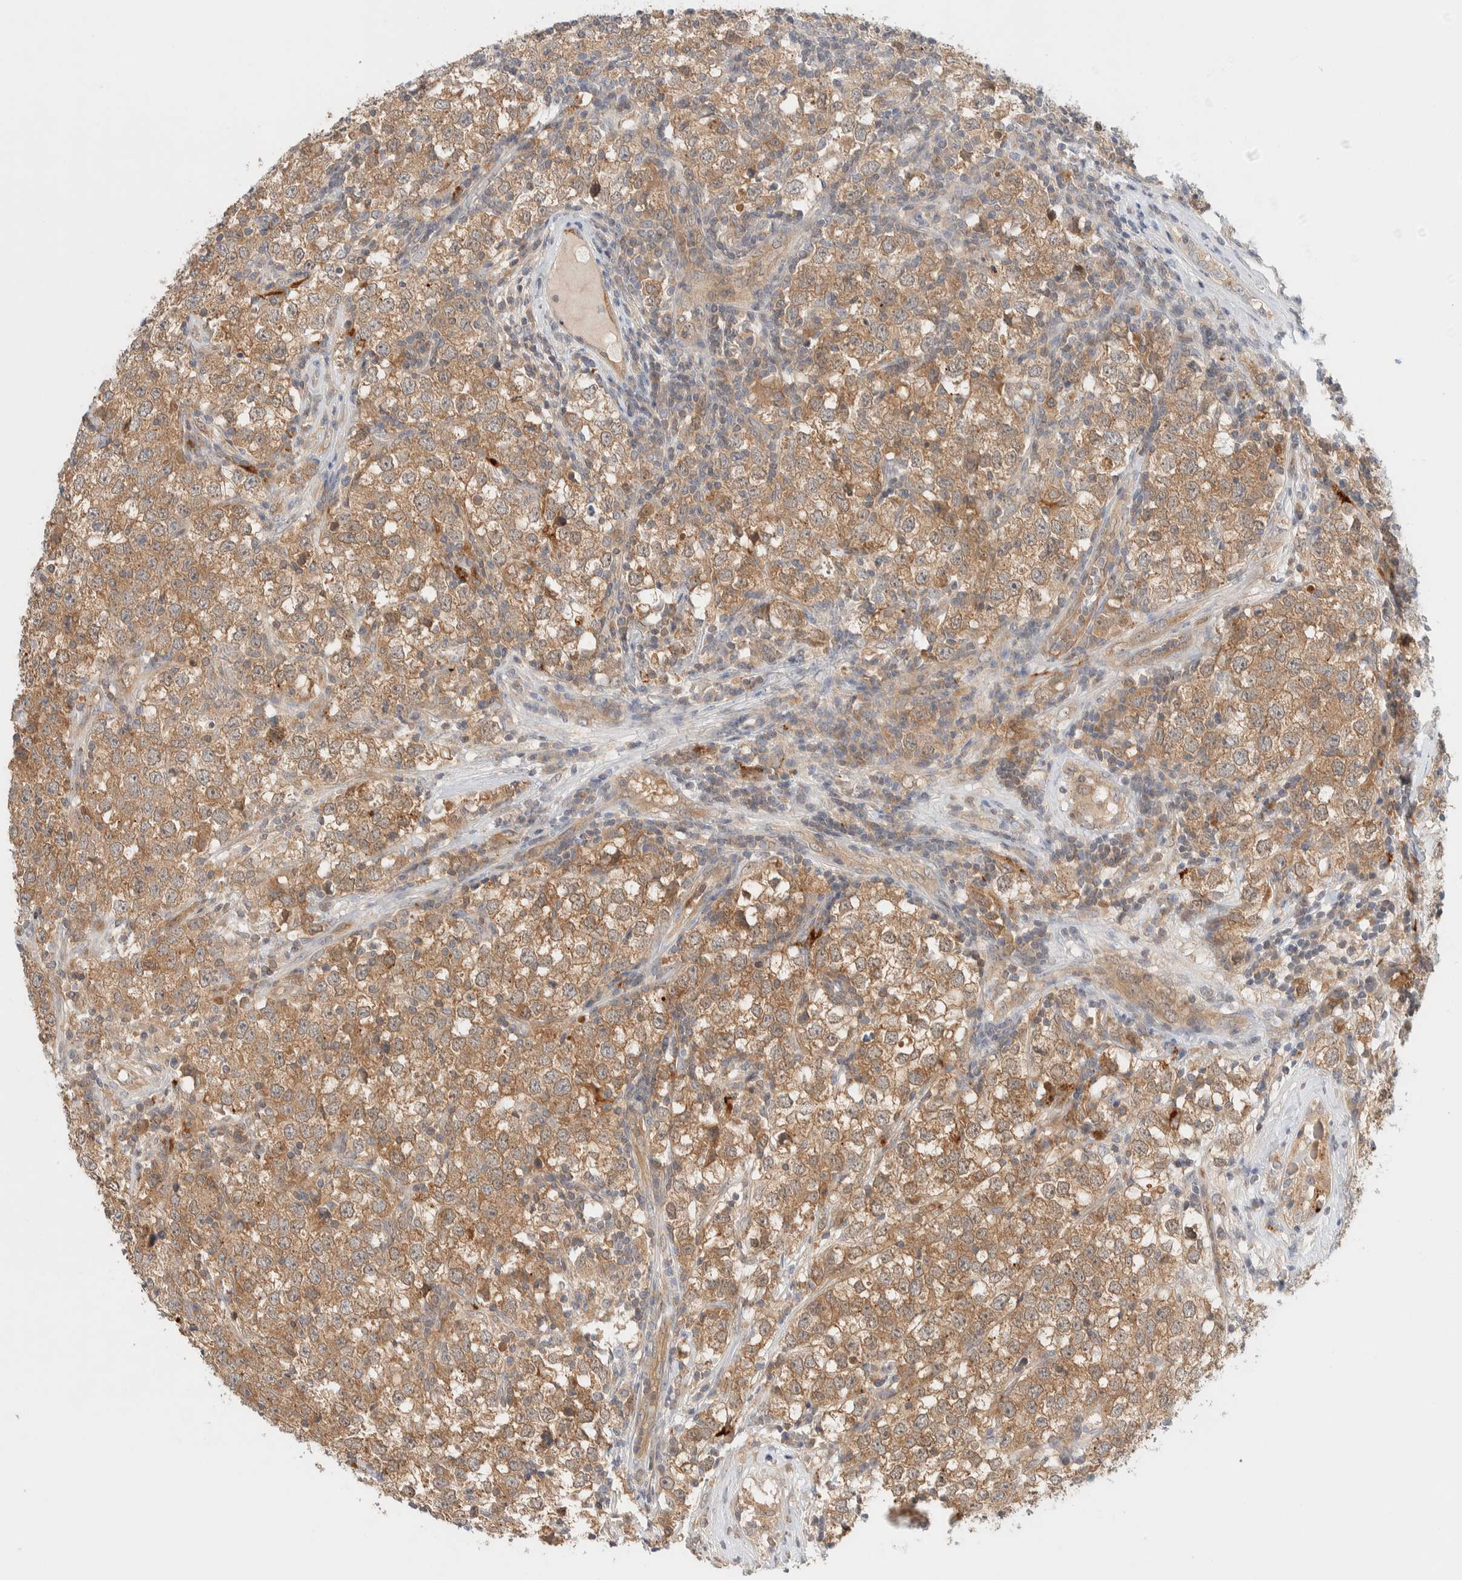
{"staining": {"intensity": "moderate", "quantity": ">75%", "location": "cytoplasmic/membranous"}, "tissue": "testis cancer", "cell_type": "Tumor cells", "image_type": "cancer", "snomed": [{"axis": "morphology", "description": "Seminoma, NOS"}, {"axis": "morphology", "description": "Carcinoma, Embryonal, NOS"}, {"axis": "topography", "description": "Testis"}], "caption": "This histopathology image displays testis seminoma stained with immunohistochemistry to label a protein in brown. The cytoplasmic/membranous of tumor cells show moderate positivity for the protein. Nuclei are counter-stained blue.", "gene": "GCLM", "patient": {"sex": "male", "age": 28}}